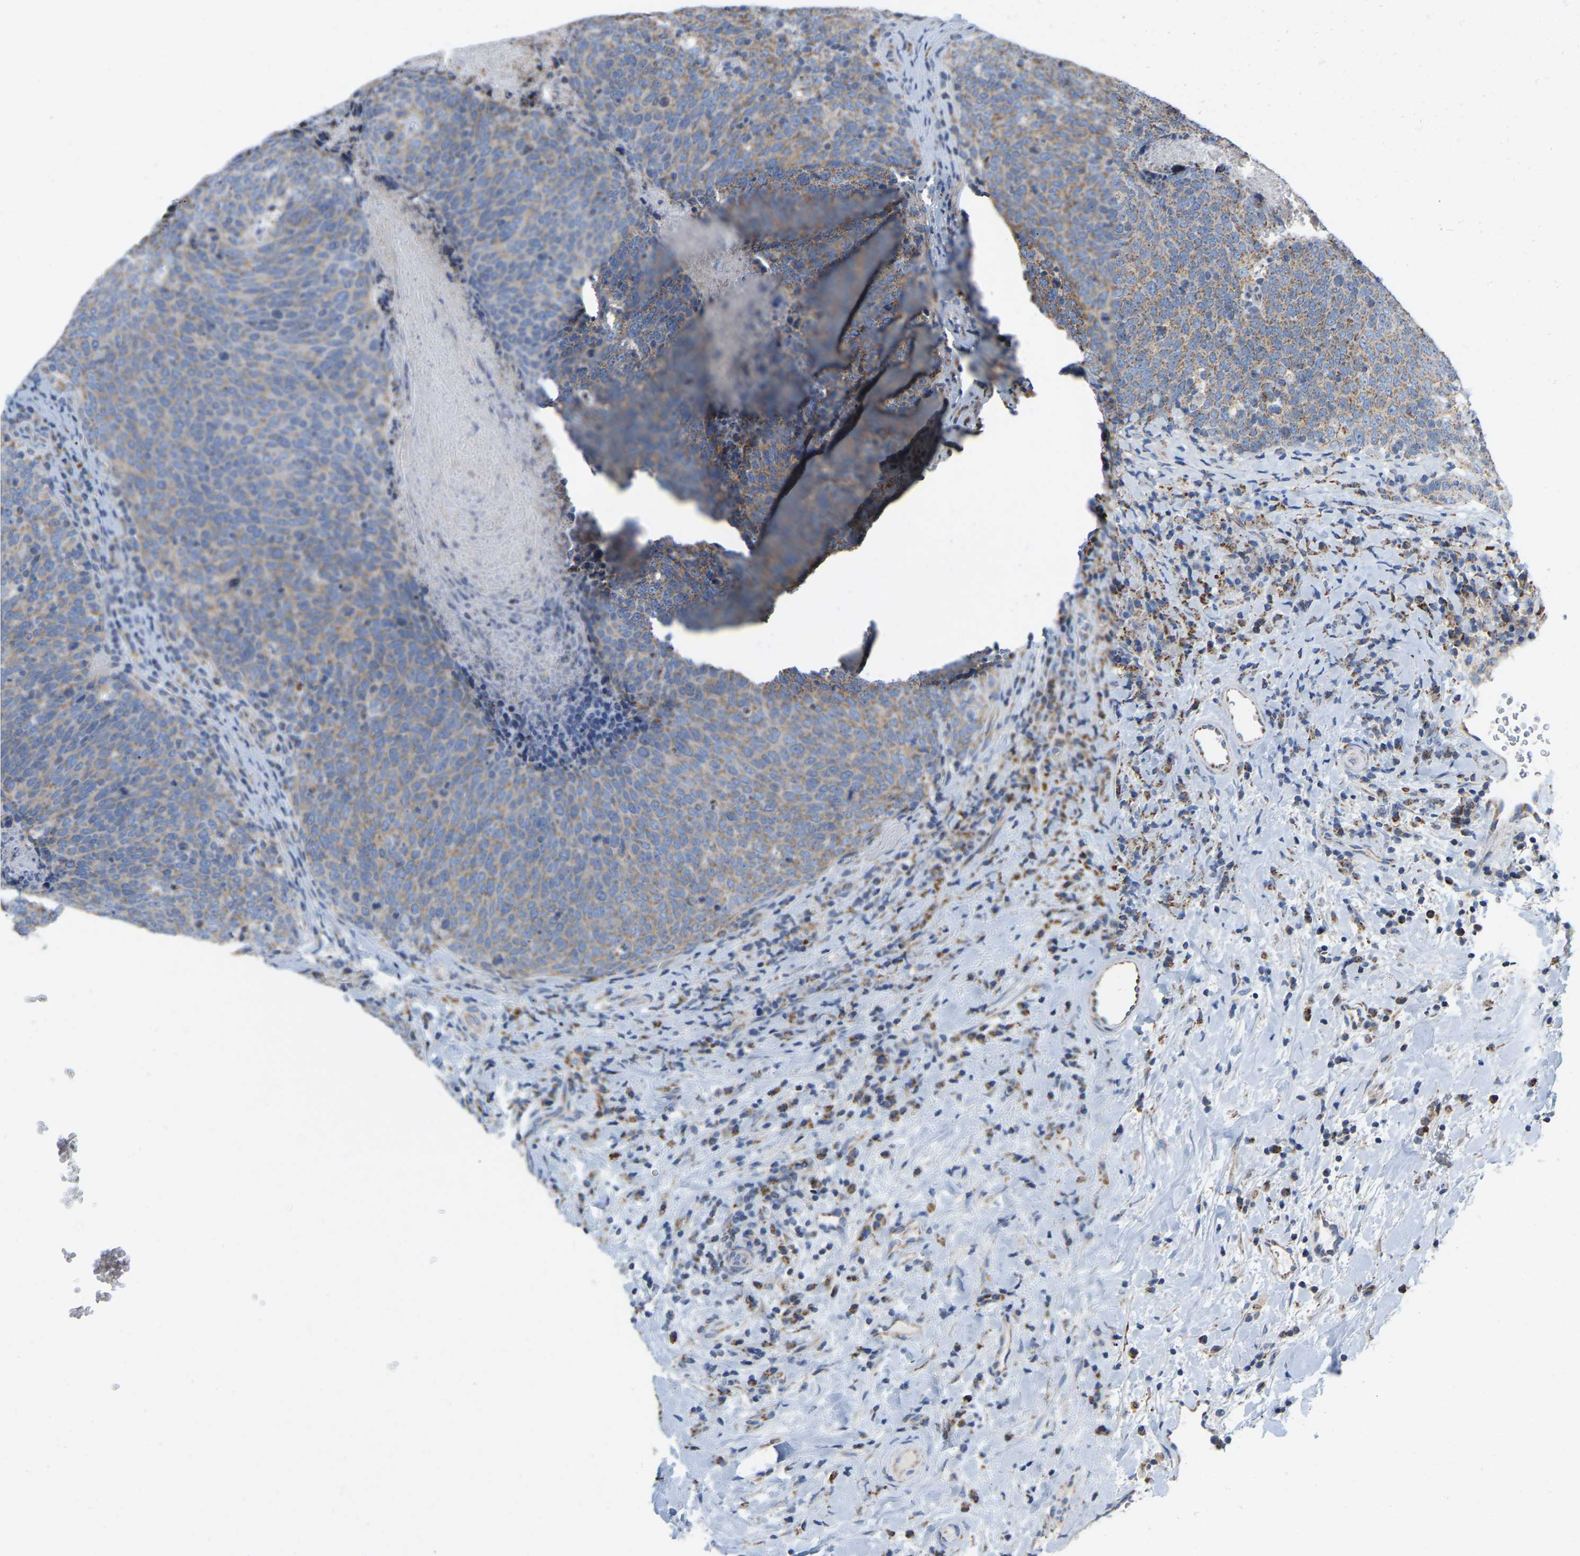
{"staining": {"intensity": "weak", "quantity": ">75%", "location": "cytoplasmic/membranous"}, "tissue": "head and neck cancer", "cell_type": "Tumor cells", "image_type": "cancer", "snomed": [{"axis": "morphology", "description": "Squamous cell carcinoma, NOS"}, {"axis": "morphology", "description": "Squamous cell carcinoma, metastatic, NOS"}, {"axis": "topography", "description": "Lymph node"}, {"axis": "topography", "description": "Head-Neck"}], "caption": "High-magnification brightfield microscopy of head and neck cancer (squamous cell carcinoma) stained with DAB (3,3'-diaminobenzidine) (brown) and counterstained with hematoxylin (blue). tumor cells exhibit weak cytoplasmic/membranous expression is present in about>75% of cells.", "gene": "CBLB", "patient": {"sex": "male", "age": 62}}